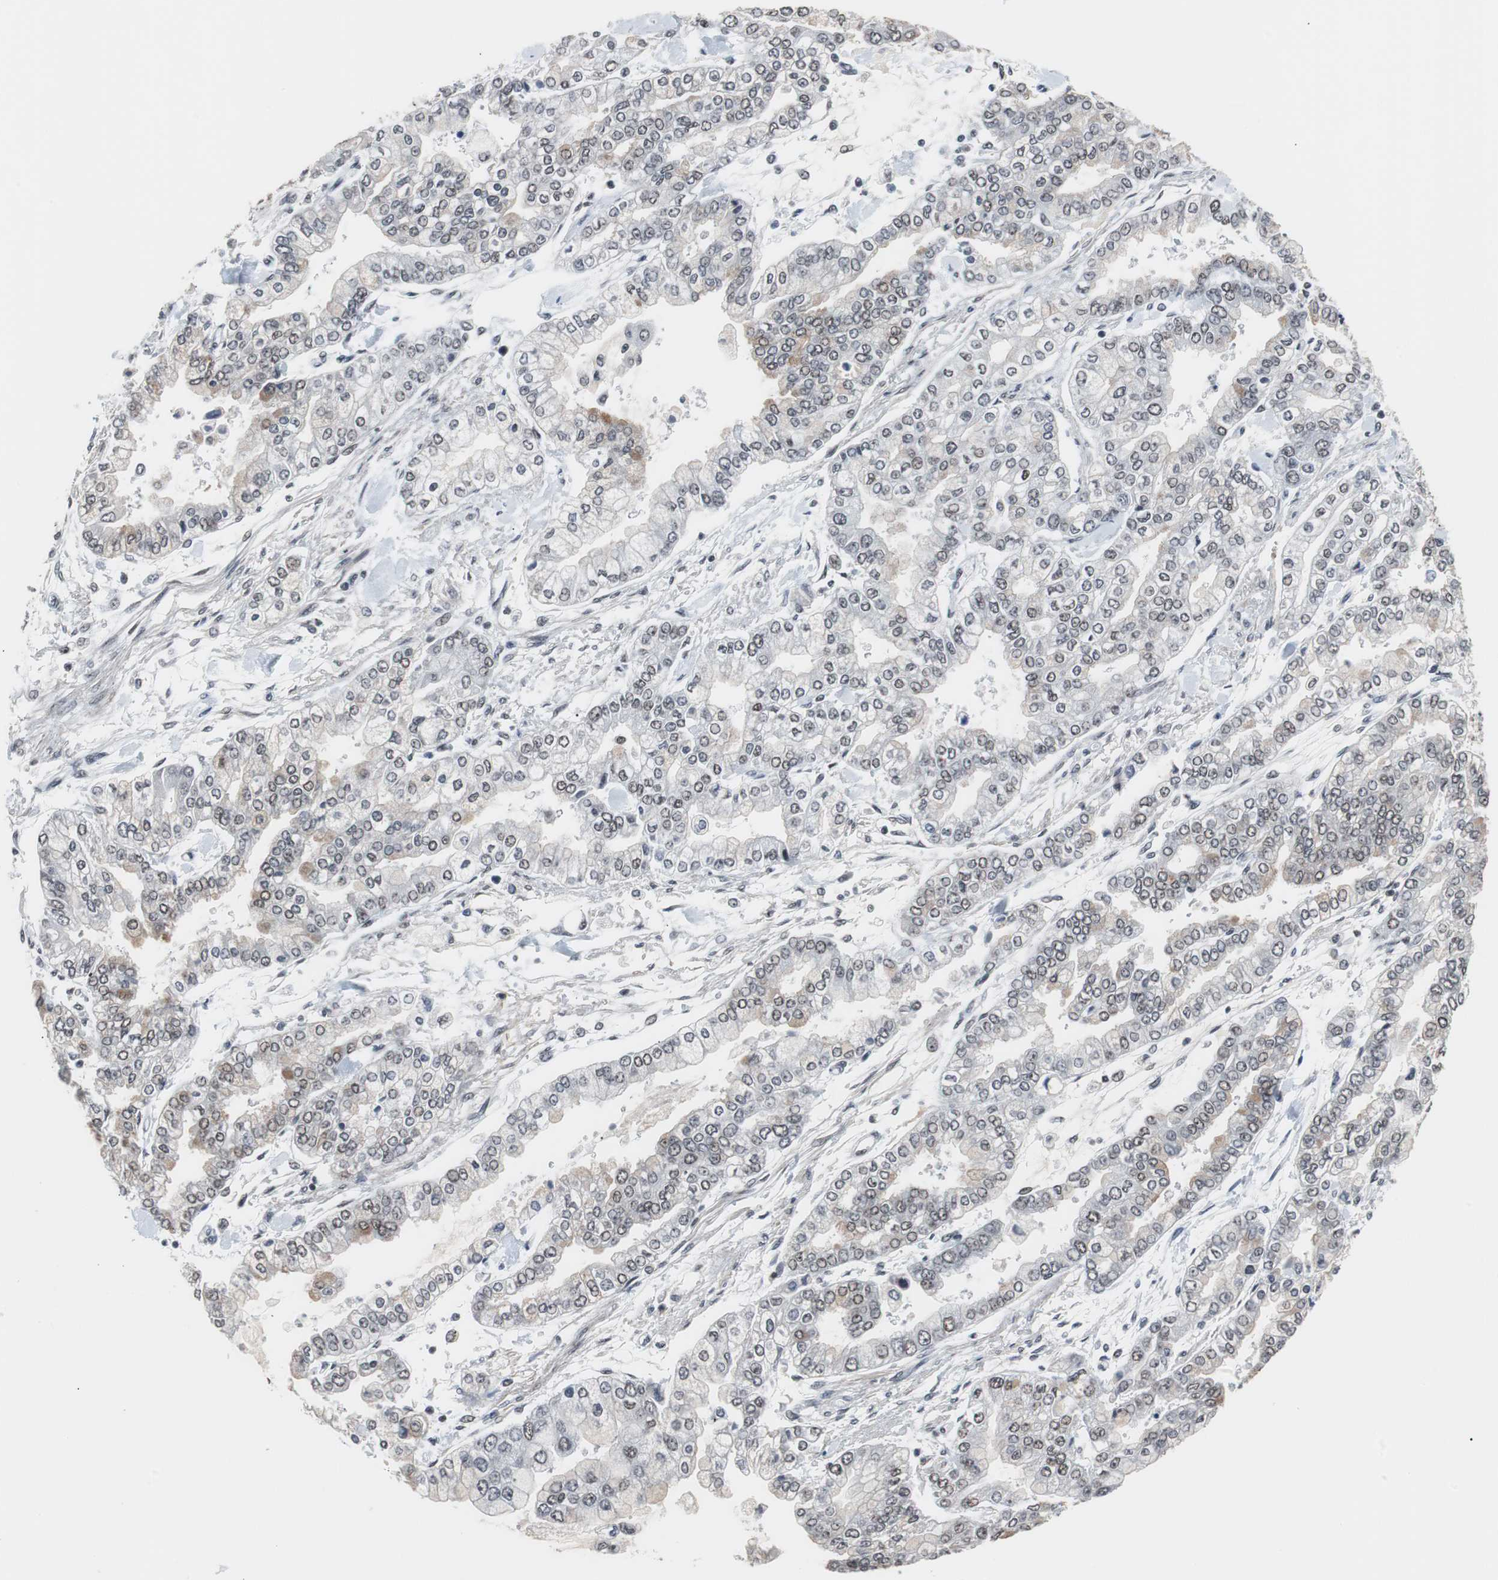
{"staining": {"intensity": "weak", "quantity": "25%-75%", "location": "nuclear"}, "tissue": "stomach cancer", "cell_type": "Tumor cells", "image_type": "cancer", "snomed": [{"axis": "morphology", "description": "Normal tissue, NOS"}, {"axis": "morphology", "description": "Adenocarcinoma, NOS"}, {"axis": "topography", "description": "Stomach, upper"}, {"axis": "topography", "description": "Stomach"}], "caption": "Protein positivity by IHC reveals weak nuclear staining in about 25%-75% of tumor cells in stomach cancer (adenocarcinoma).", "gene": "TAF7", "patient": {"sex": "male", "age": 76}}